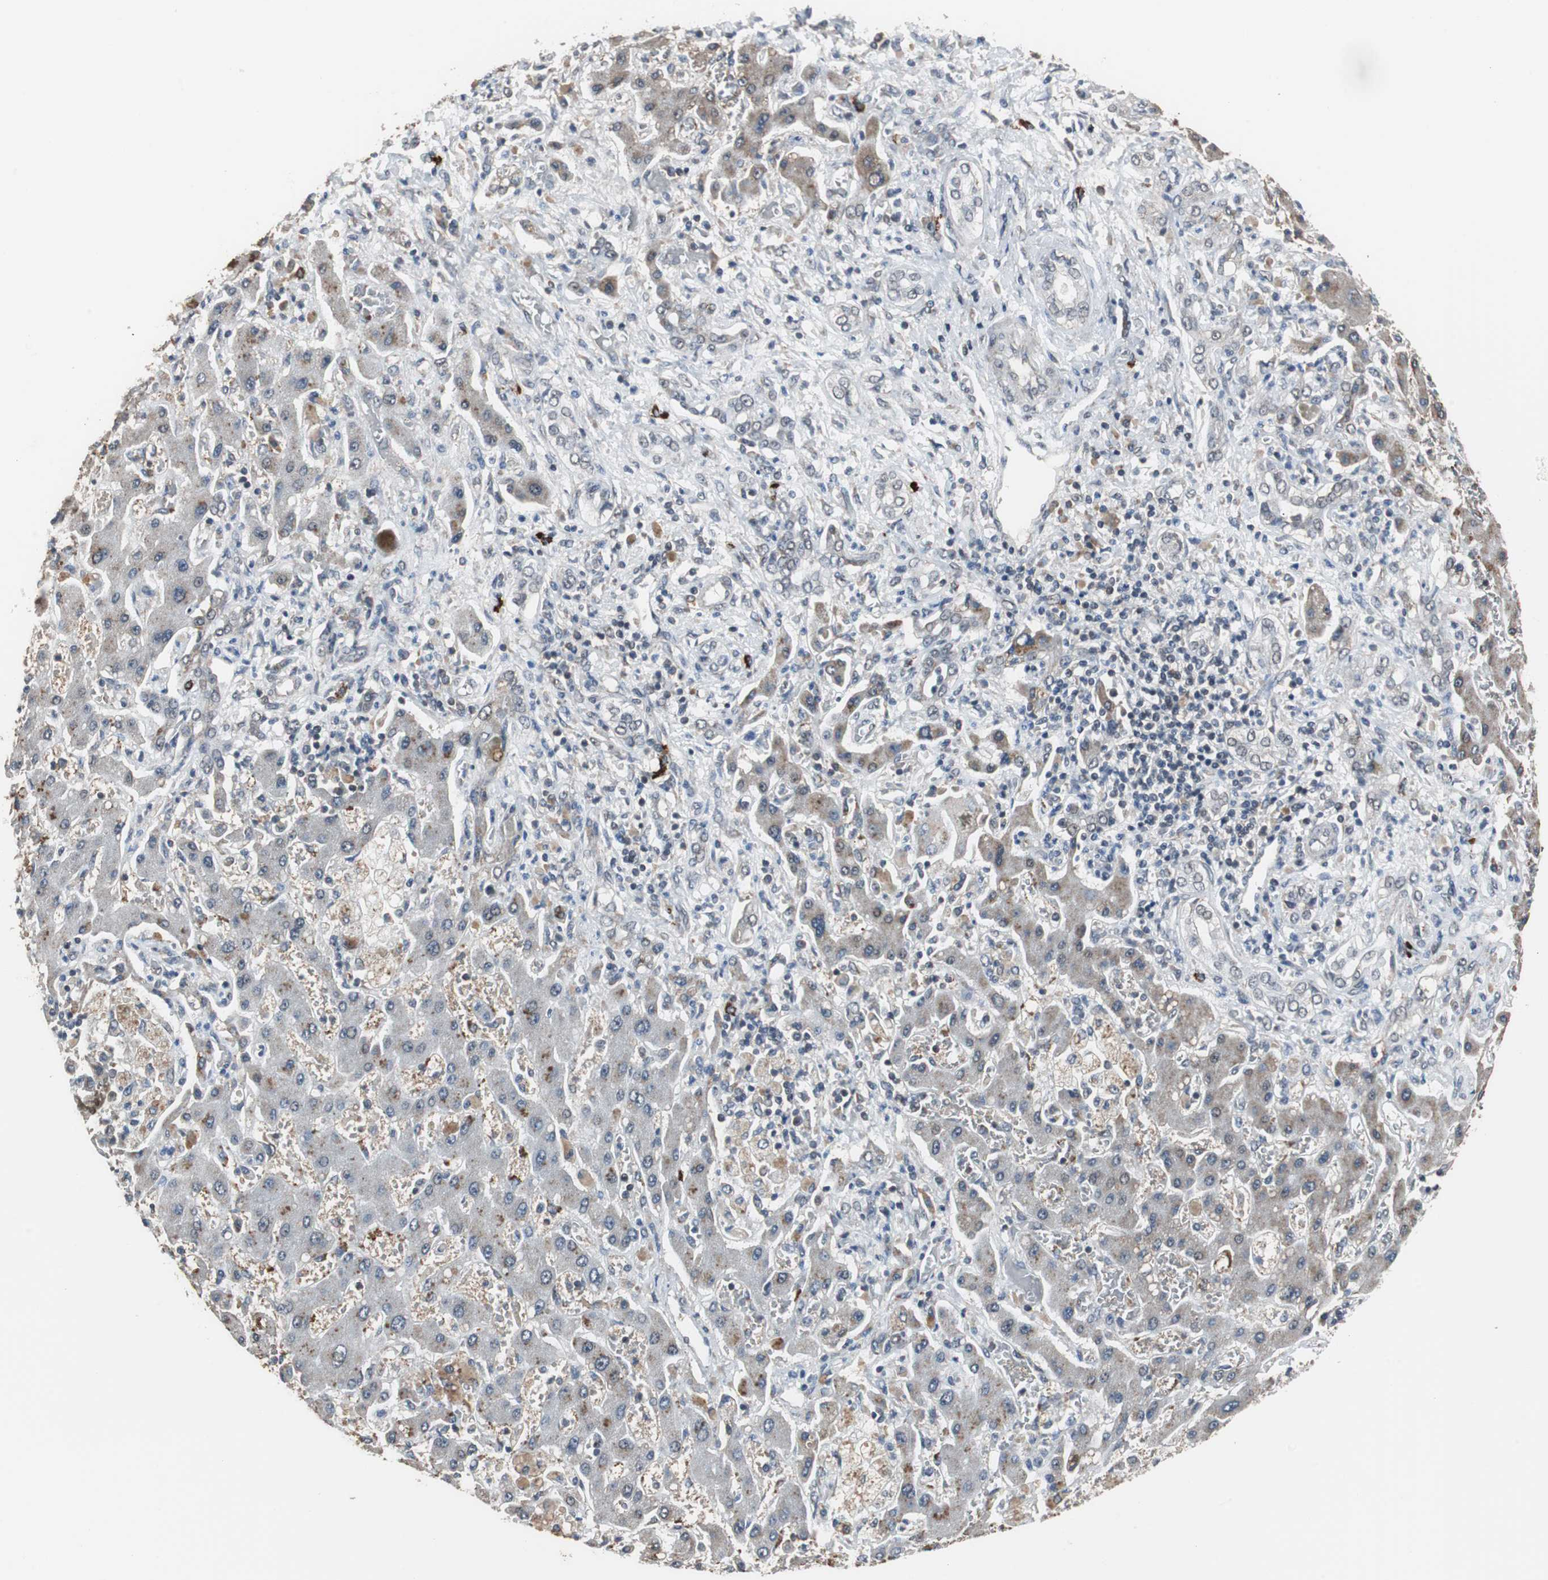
{"staining": {"intensity": "negative", "quantity": "none", "location": "none"}, "tissue": "liver cancer", "cell_type": "Tumor cells", "image_type": "cancer", "snomed": [{"axis": "morphology", "description": "Cholangiocarcinoma"}, {"axis": "topography", "description": "Liver"}], "caption": "This is a photomicrograph of immunohistochemistry (IHC) staining of liver cancer, which shows no staining in tumor cells. Nuclei are stained in blue.", "gene": "ZHX2", "patient": {"sex": "male", "age": 50}}